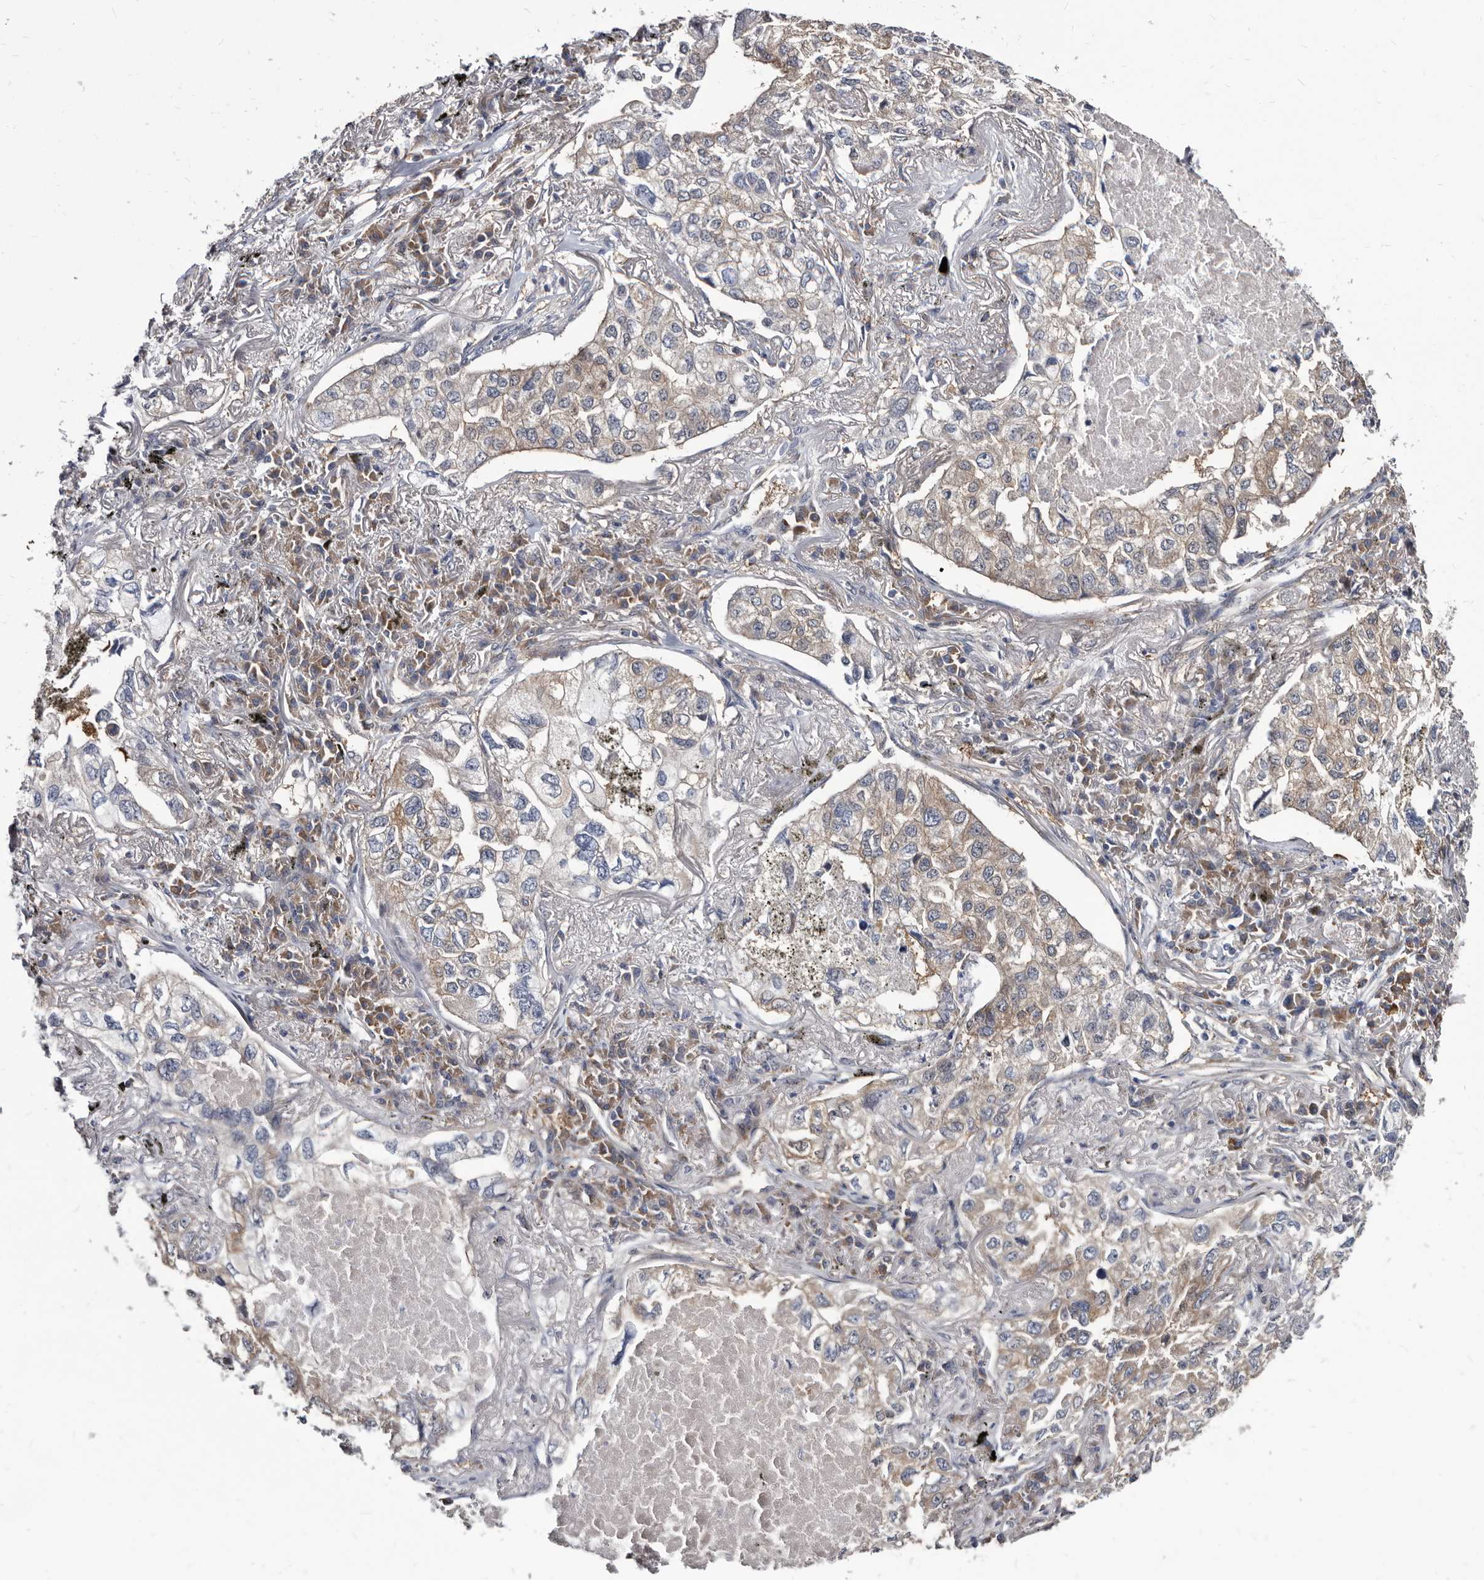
{"staining": {"intensity": "moderate", "quantity": "<25%", "location": "cytoplasmic/membranous"}, "tissue": "lung cancer", "cell_type": "Tumor cells", "image_type": "cancer", "snomed": [{"axis": "morphology", "description": "Adenocarcinoma, NOS"}, {"axis": "topography", "description": "Lung"}], "caption": "Human lung cancer (adenocarcinoma) stained with a brown dye reveals moderate cytoplasmic/membranous positive positivity in approximately <25% of tumor cells.", "gene": "ABCF2", "patient": {"sex": "male", "age": 65}}